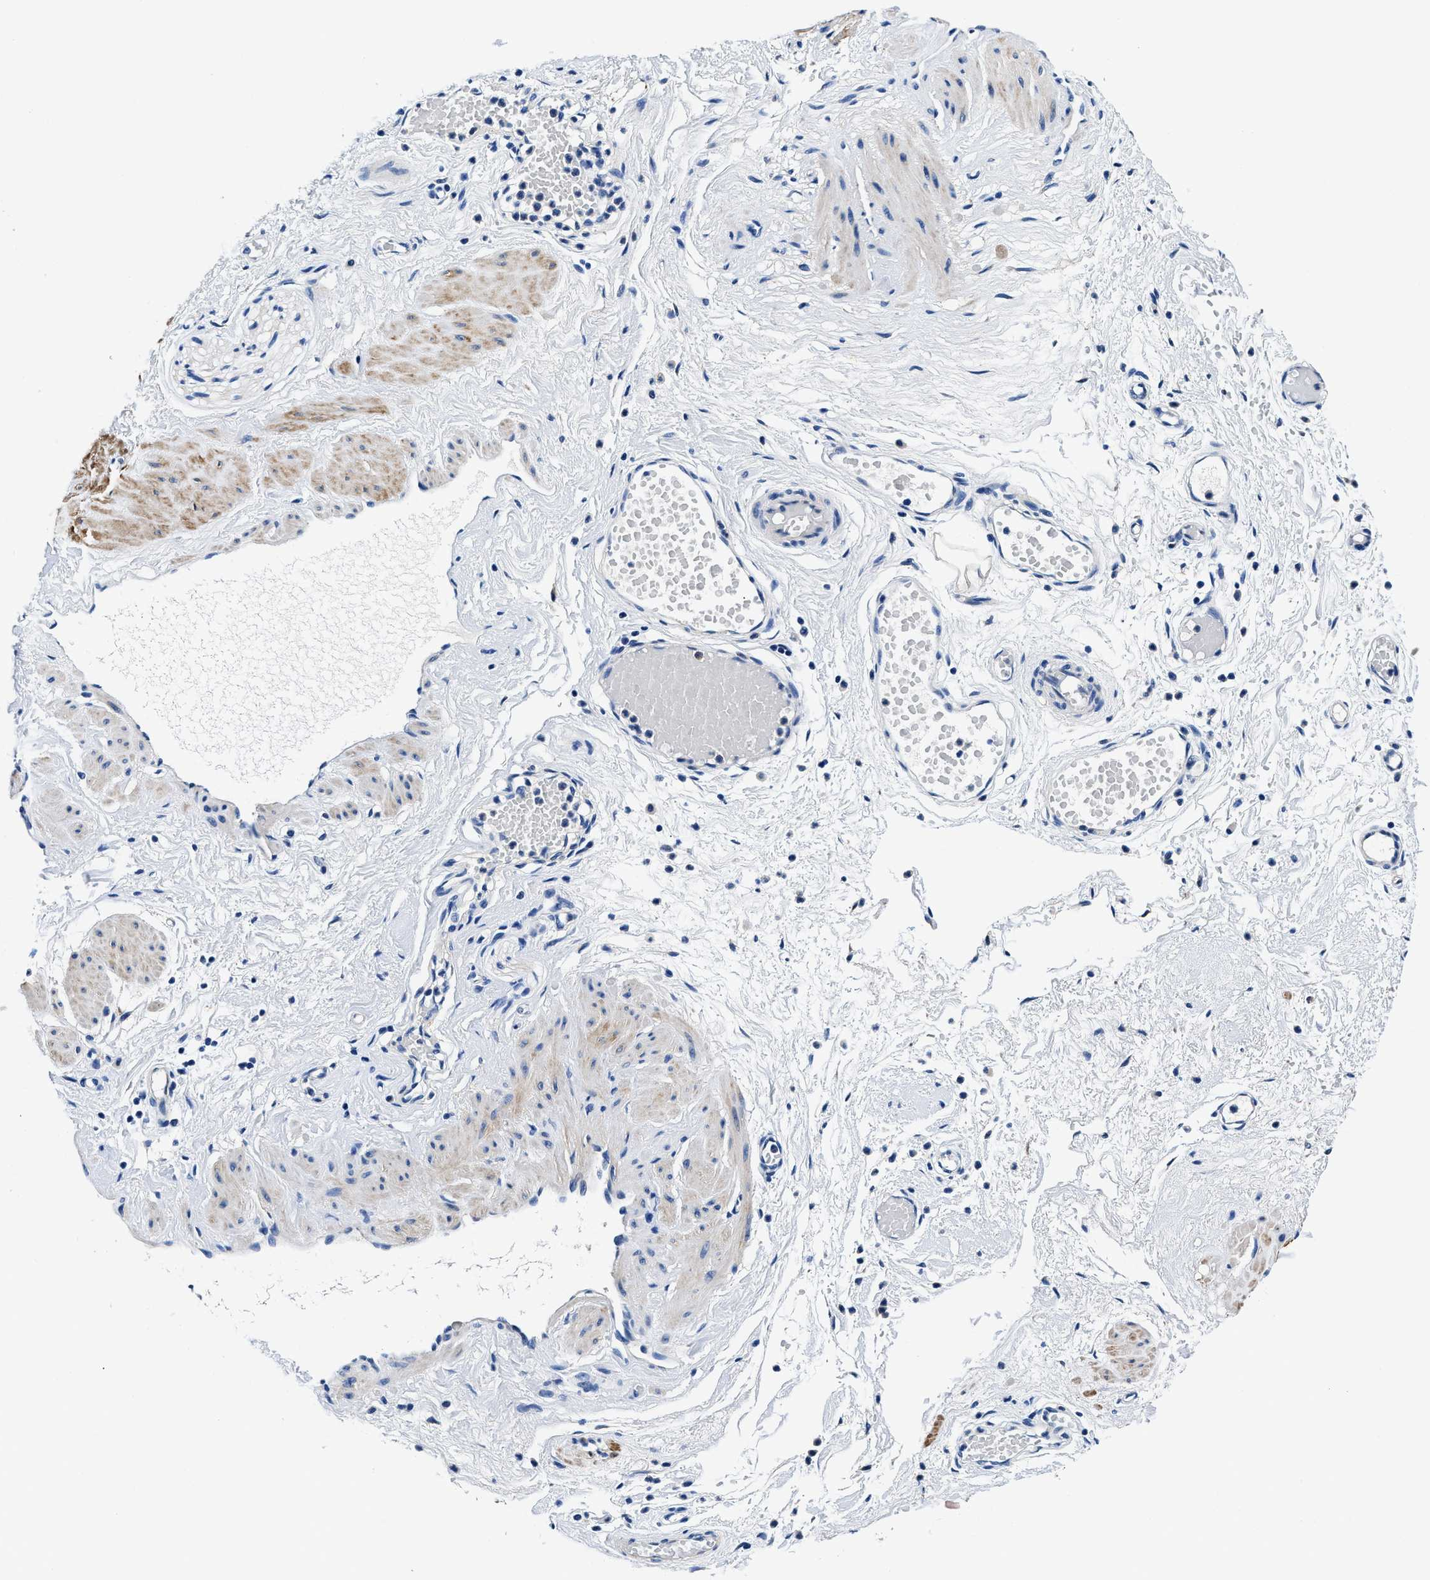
{"staining": {"intensity": "weak", "quantity": "25%-75%", "location": "cytoplasmic/membranous"}, "tissue": "adipose tissue", "cell_type": "Adipocytes", "image_type": "normal", "snomed": [{"axis": "morphology", "description": "Normal tissue, NOS"}, {"axis": "topography", "description": "Soft tissue"}, {"axis": "topography", "description": "Vascular tissue"}], "caption": "Protein expression analysis of benign adipose tissue shows weak cytoplasmic/membranous staining in approximately 25%-75% of adipocytes.", "gene": "NEU1", "patient": {"sex": "female", "age": 35}}